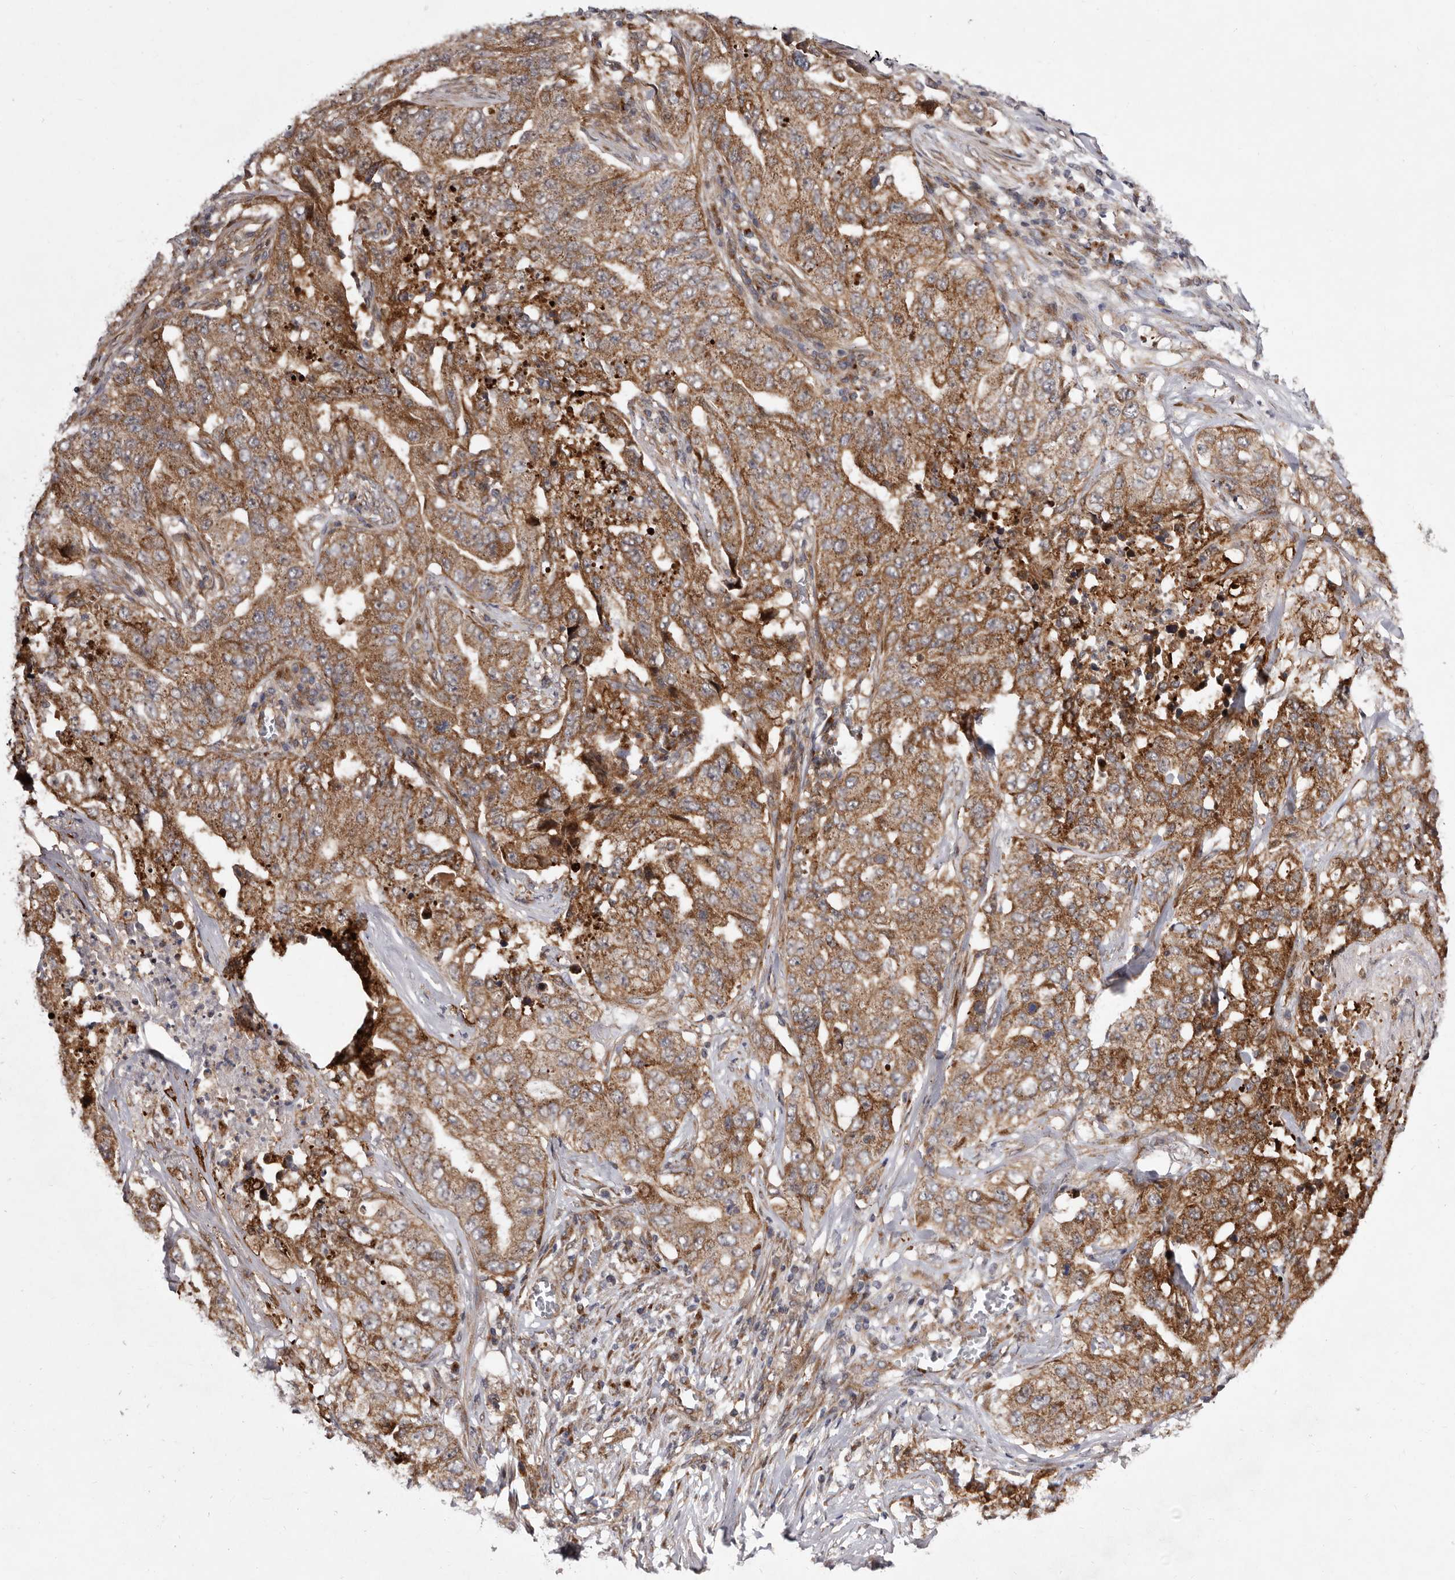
{"staining": {"intensity": "moderate", "quantity": ">75%", "location": "cytoplasmic/membranous"}, "tissue": "lung cancer", "cell_type": "Tumor cells", "image_type": "cancer", "snomed": [{"axis": "morphology", "description": "Adenocarcinoma, NOS"}, {"axis": "topography", "description": "Lung"}], "caption": "Protein positivity by IHC exhibits moderate cytoplasmic/membranous expression in approximately >75% of tumor cells in adenocarcinoma (lung). (IHC, brightfield microscopy, high magnification).", "gene": "FLAD1", "patient": {"sex": "female", "age": 51}}